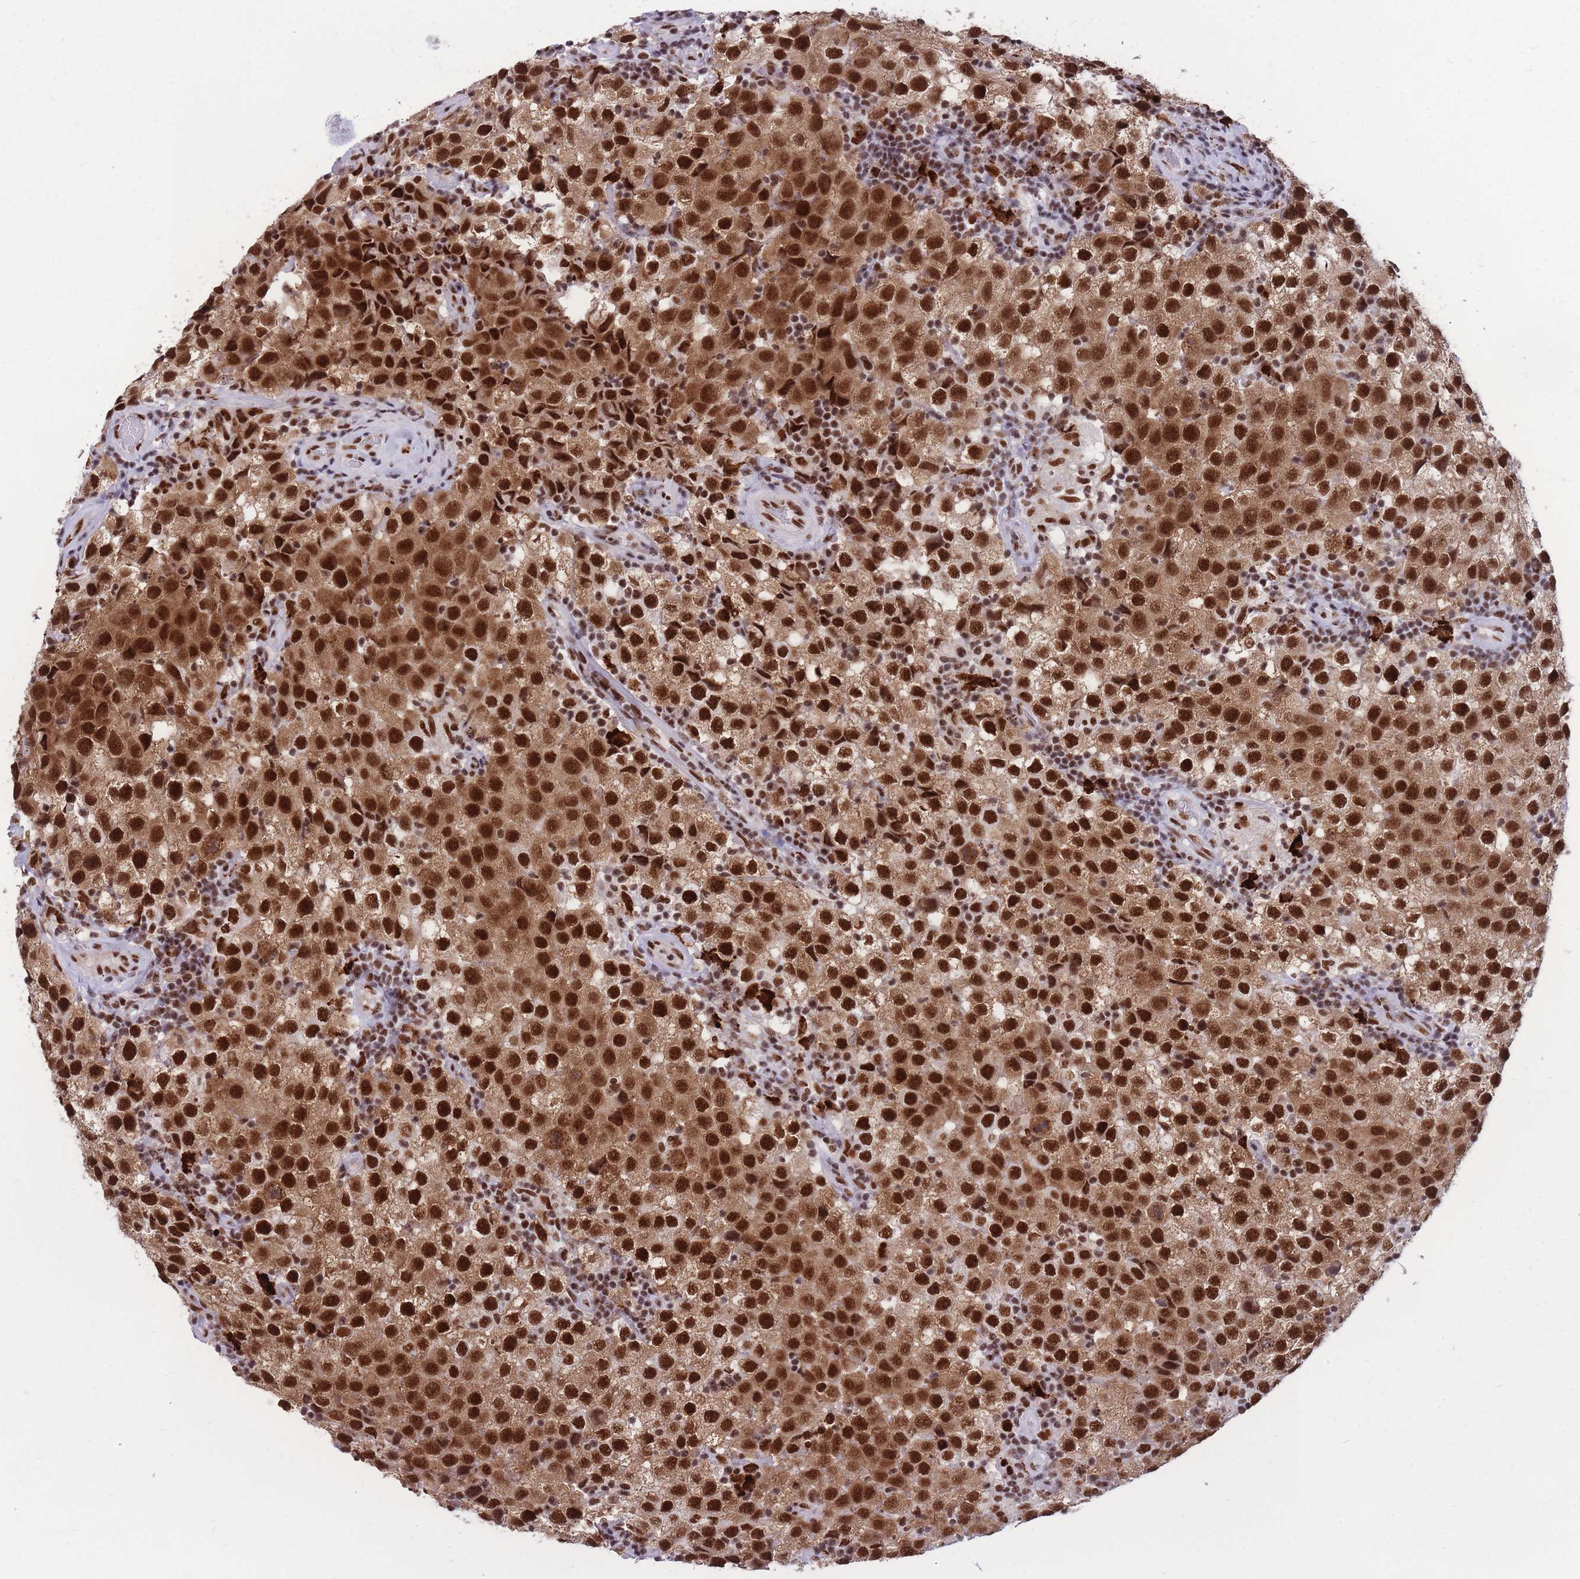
{"staining": {"intensity": "strong", "quantity": ">75%", "location": "cytoplasmic/membranous,nuclear"}, "tissue": "testis cancer", "cell_type": "Tumor cells", "image_type": "cancer", "snomed": [{"axis": "morphology", "description": "Seminoma, NOS"}, {"axis": "morphology", "description": "Carcinoma, Embryonal, NOS"}, {"axis": "topography", "description": "Testis"}], "caption": "Strong cytoplasmic/membranous and nuclear positivity is identified in approximately >75% of tumor cells in seminoma (testis).", "gene": "PRPF19", "patient": {"sex": "male", "age": 41}}